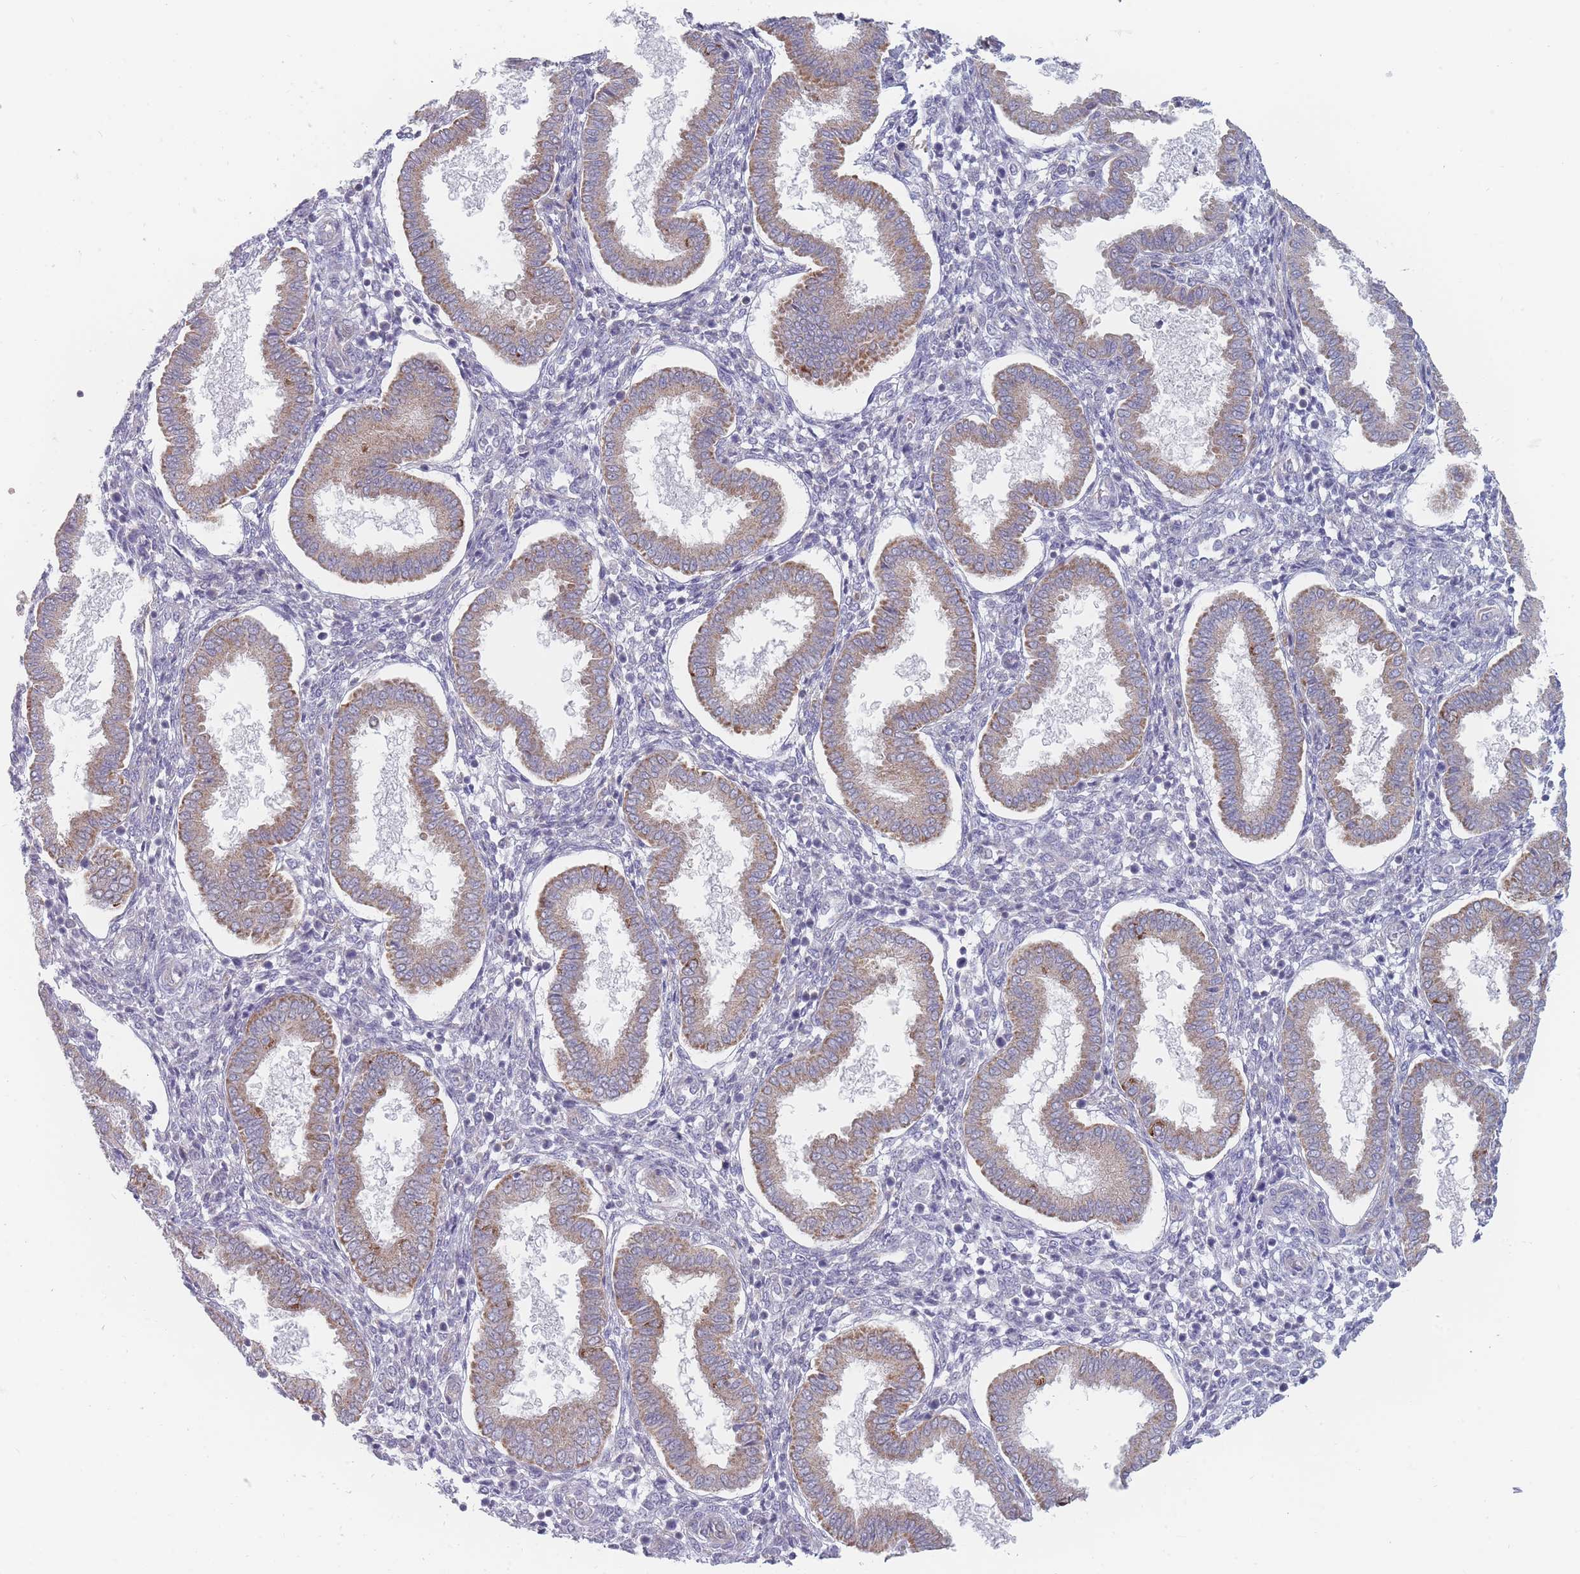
{"staining": {"intensity": "negative", "quantity": "none", "location": "none"}, "tissue": "endometrium", "cell_type": "Cells in endometrial stroma", "image_type": "normal", "snomed": [{"axis": "morphology", "description": "Normal tissue, NOS"}, {"axis": "topography", "description": "Endometrium"}], "caption": "Immunohistochemistry image of benign endometrium stained for a protein (brown), which demonstrates no positivity in cells in endometrial stroma. (Brightfield microscopy of DAB immunohistochemistry at high magnification).", "gene": "MAP1S", "patient": {"sex": "female", "age": 24}}